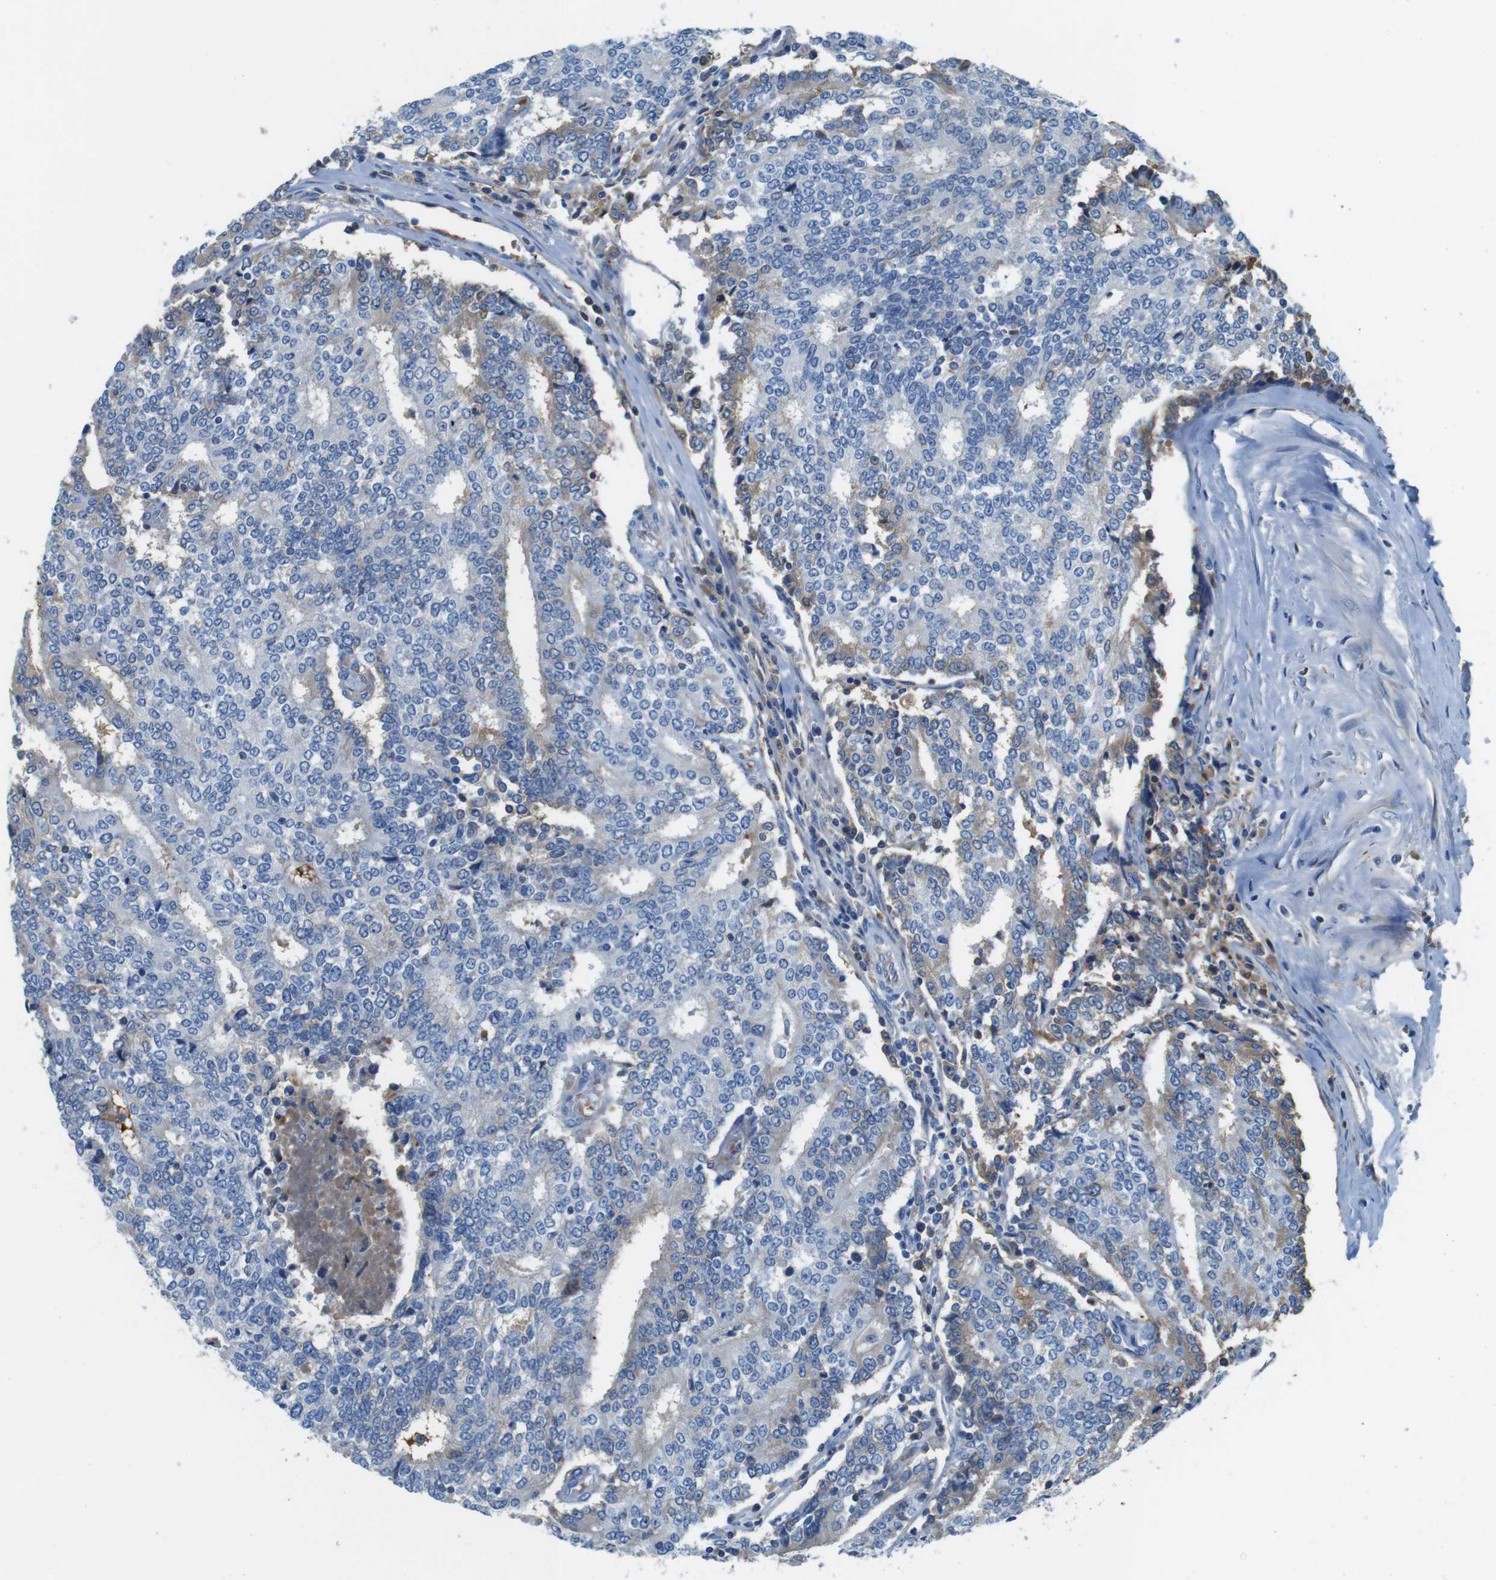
{"staining": {"intensity": "weak", "quantity": "<25%", "location": "cytoplasmic/membranous"}, "tissue": "prostate cancer", "cell_type": "Tumor cells", "image_type": "cancer", "snomed": [{"axis": "morphology", "description": "Normal tissue, NOS"}, {"axis": "morphology", "description": "Adenocarcinoma, High grade"}, {"axis": "topography", "description": "Prostate"}, {"axis": "topography", "description": "Seminal veicle"}], "caption": "This is an immunohistochemistry (IHC) photomicrograph of human prostate cancer. There is no positivity in tumor cells.", "gene": "TMPRSS15", "patient": {"sex": "male", "age": 55}}